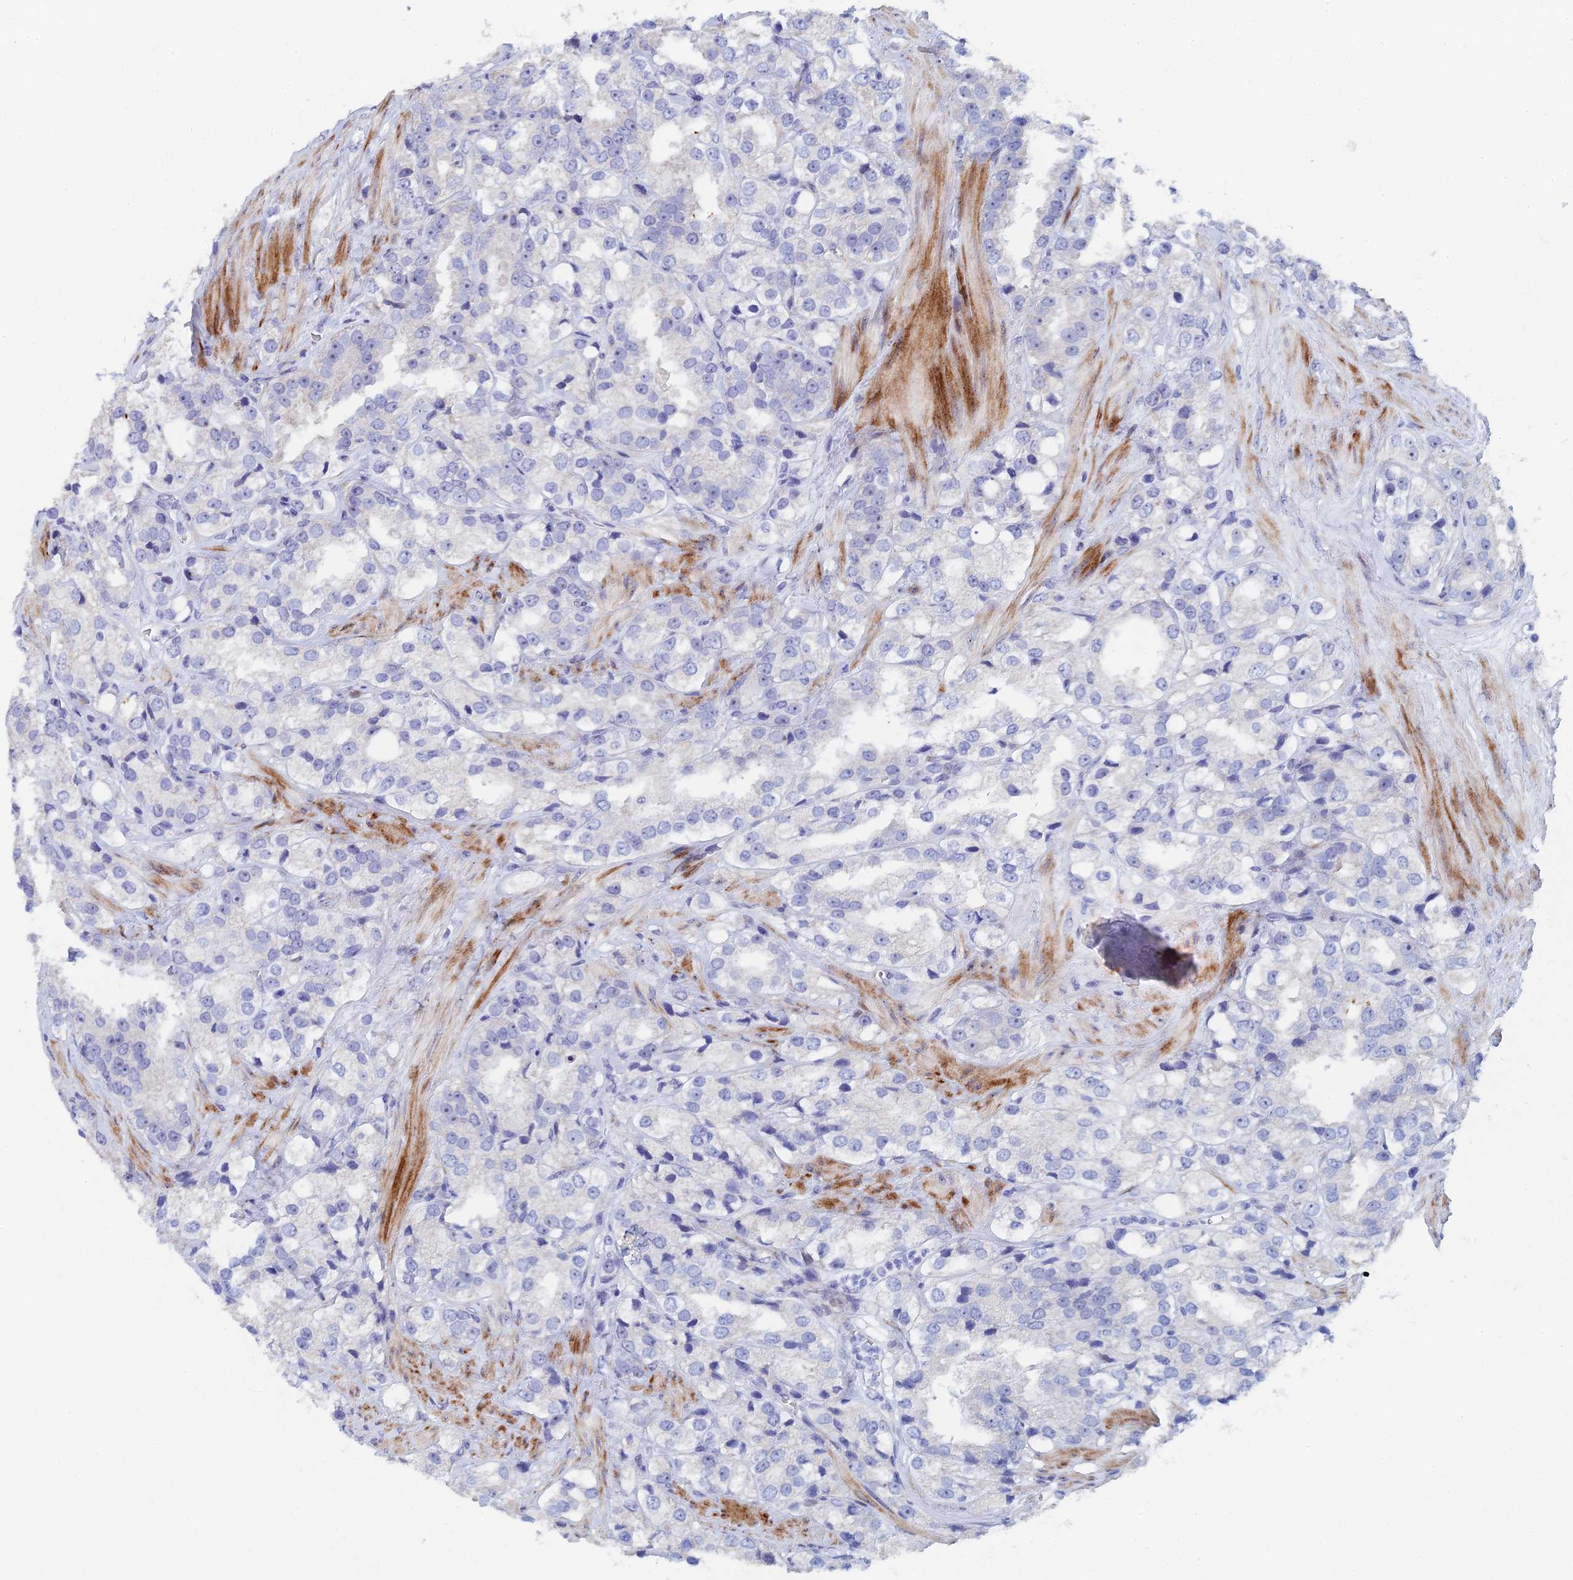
{"staining": {"intensity": "negative", "quantity": "none", "location": "none"}, "tissue": "prostate cancer", "cell_type": "Tumor cells", "image_type": "cancer", "snomed": [{"axis": "morphology", "description": "Adenocarcinoma, NOS"}, {"axis": "topography", "description": "Prostate"}], "caption": "There is no significant expression in tumor cells of prostate cancer (adenocarcinoma). (Brightfield microscopy of DAB (3,3'-diaminobenzidine) immunohistochemistry at high magnification).", "gene": "DRGX", "patient": {"sex": "male", "age": 79}}